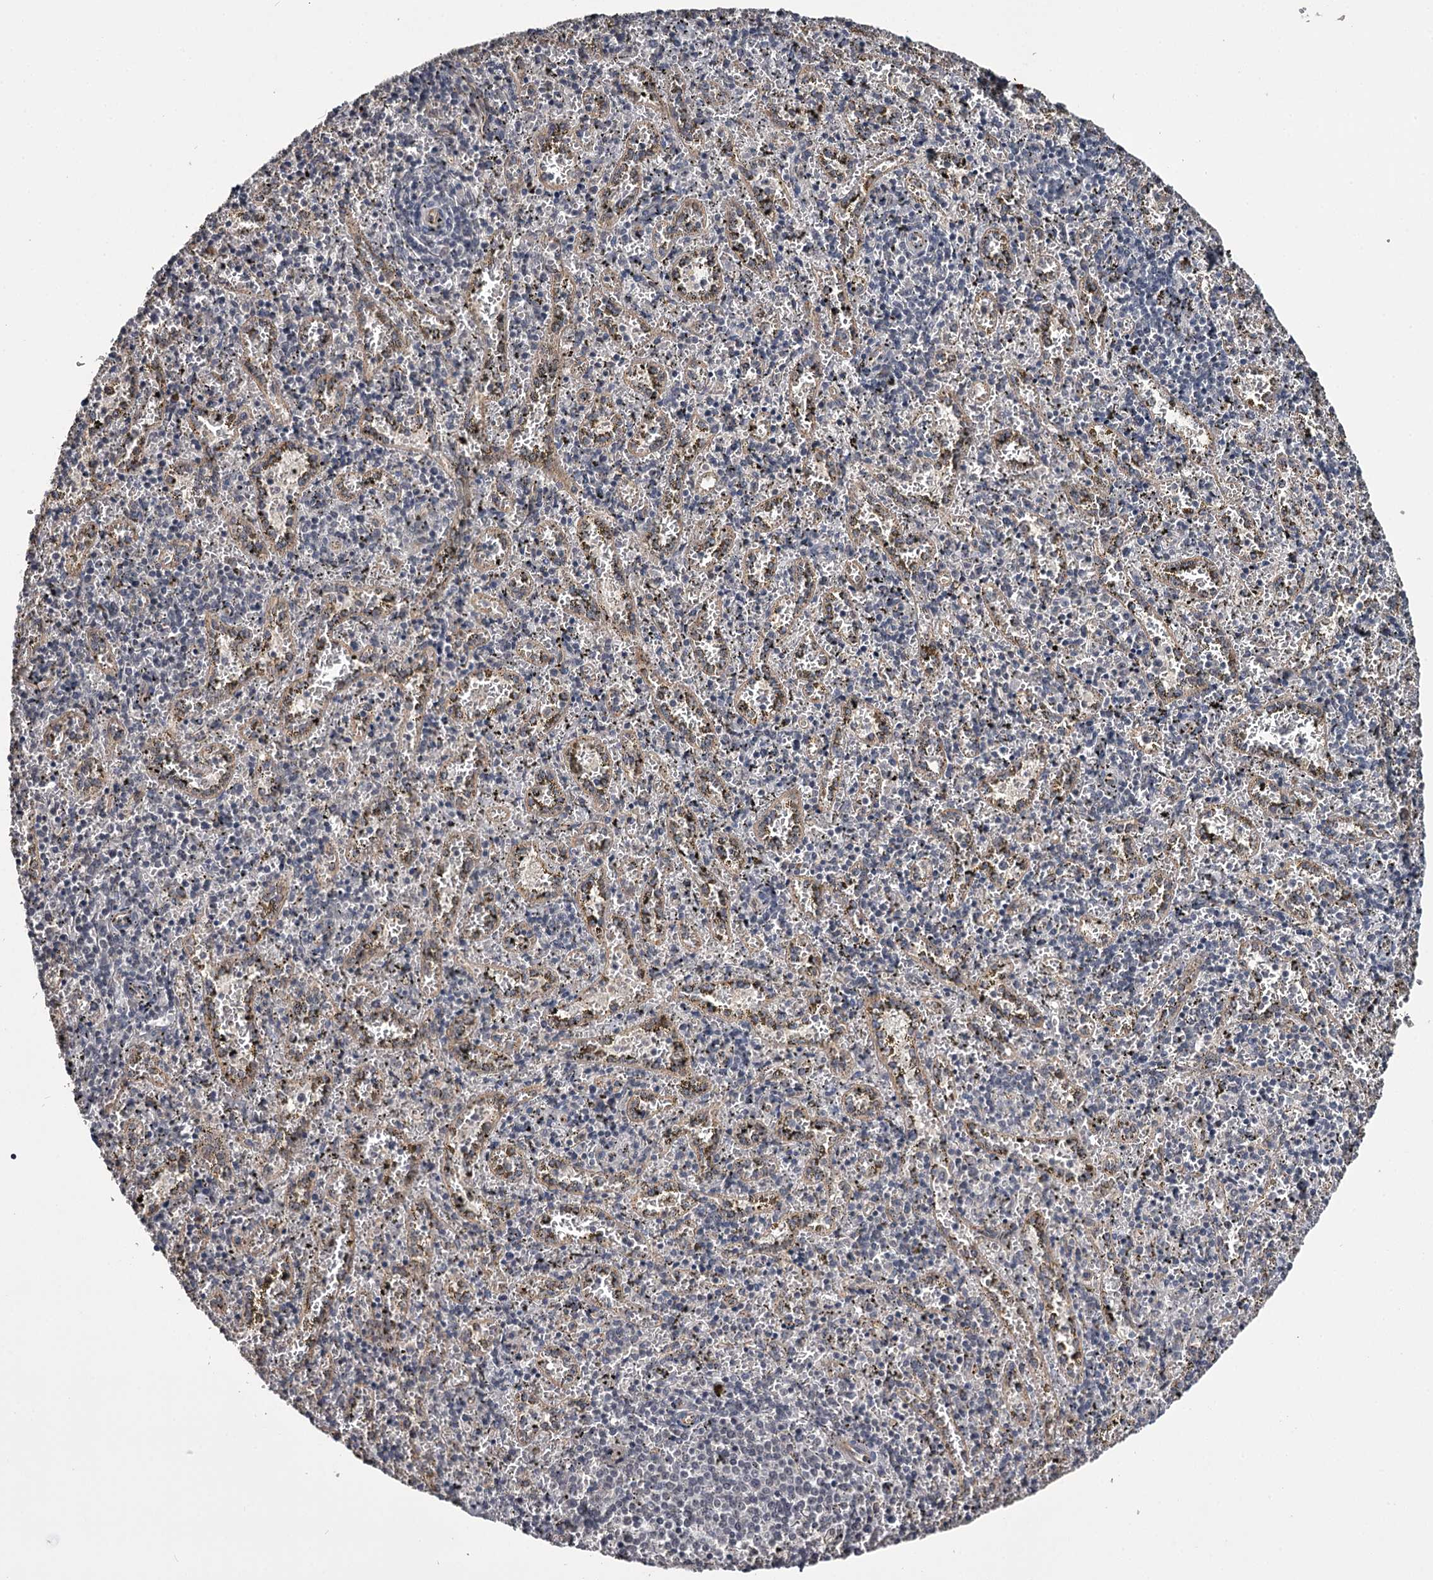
{"staining": {"intensity": "negative", "quantity": "none", "location": "none"}, "tissue": "spleen", "cell_type": "Cells in red pulp", "image_type": "normal", "snomed": [{"axis": "morphology", "description": "Normal tissue, NOS"}, {"axis": "topography", "description": "Spleen"}], "caption": "IHC of benign spleen displays no expression in cells in red pulp.", "gene": "CWF19L2", "patient": {"sex": "male", "age": 11}}